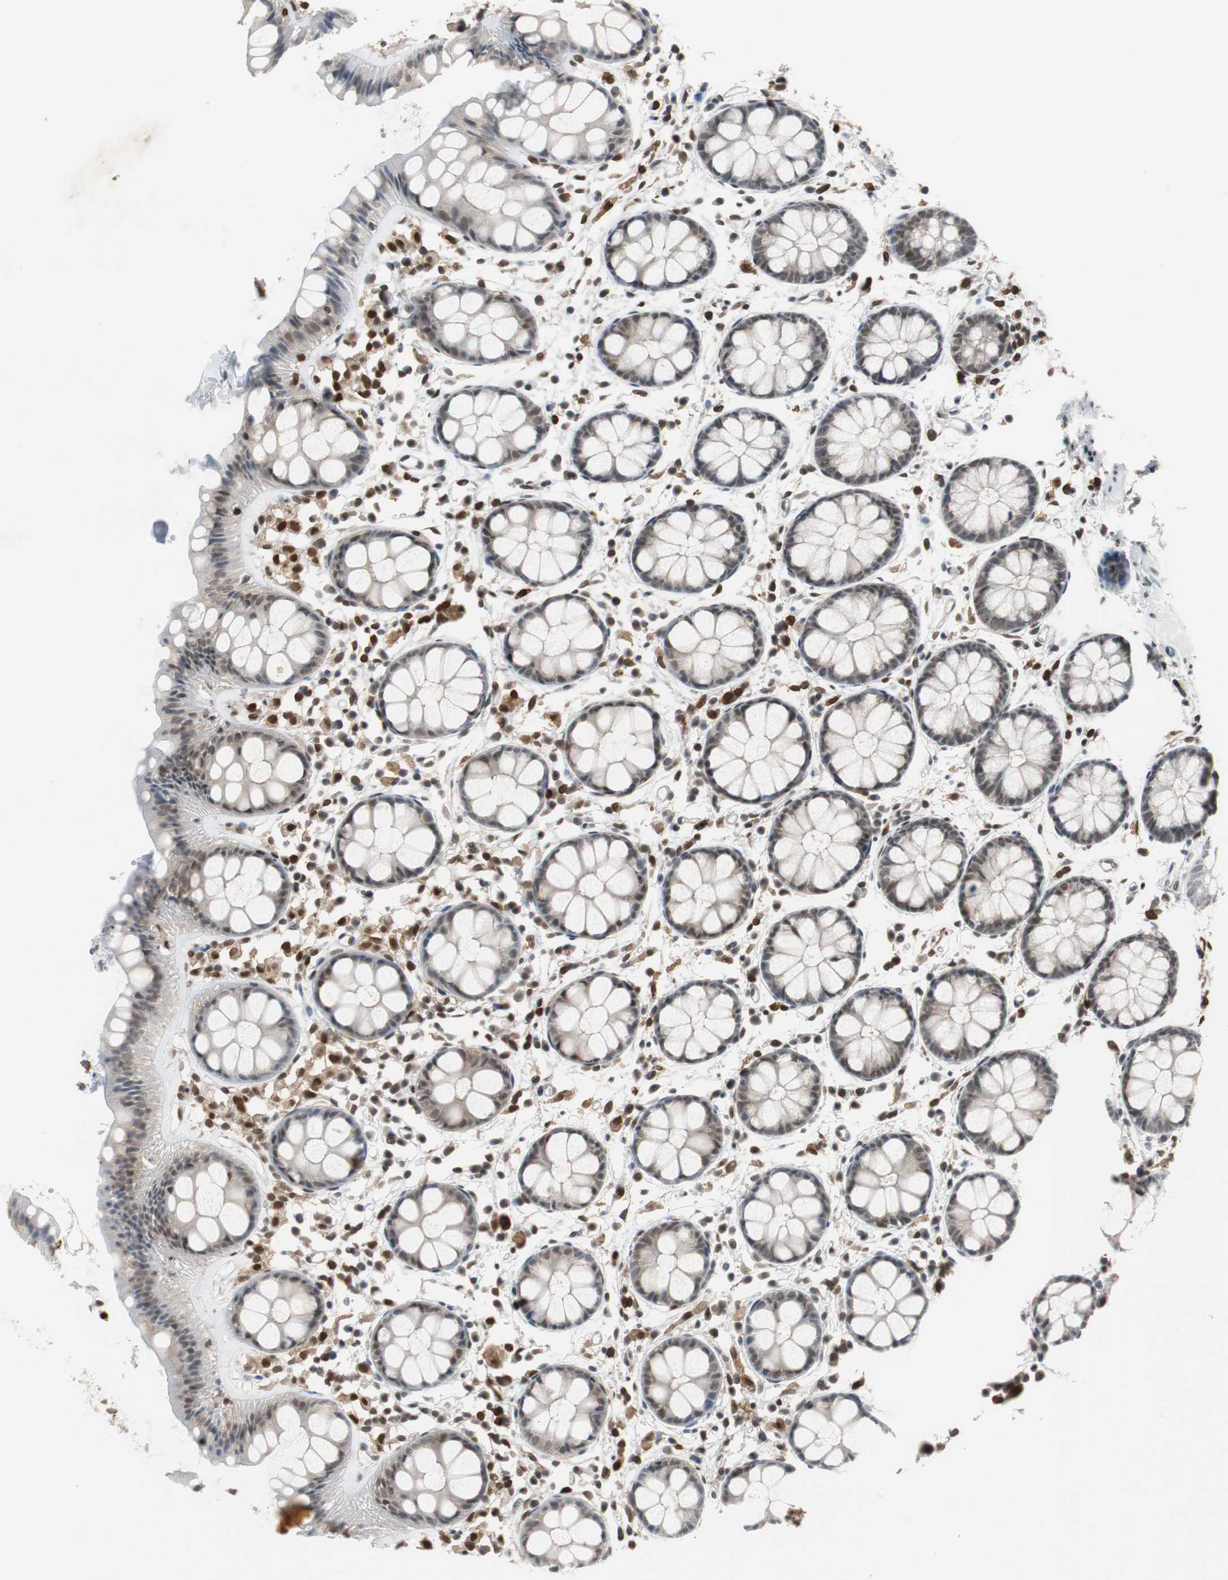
{"staining": {"intensity": "moderate", "quantity": "25%-75%", "location": "cytoplasmic/membranous,nuclear"}, "tissue": "rectum", "cell_type": "Glandular cells", "image_type": "normal", "snomed": [{"axis": "morphology", "description": "Normal tissue, NOS"}, {"axis": "topography", "description": "Rectum"}], "caption": "The immunohistochemical stain labels moderate cytoplasmic/membranous,nuclear expression in glandular cells of normal rectum.", "gene": "SIRT1", "patient": {"sex": "female", "age": 66}}